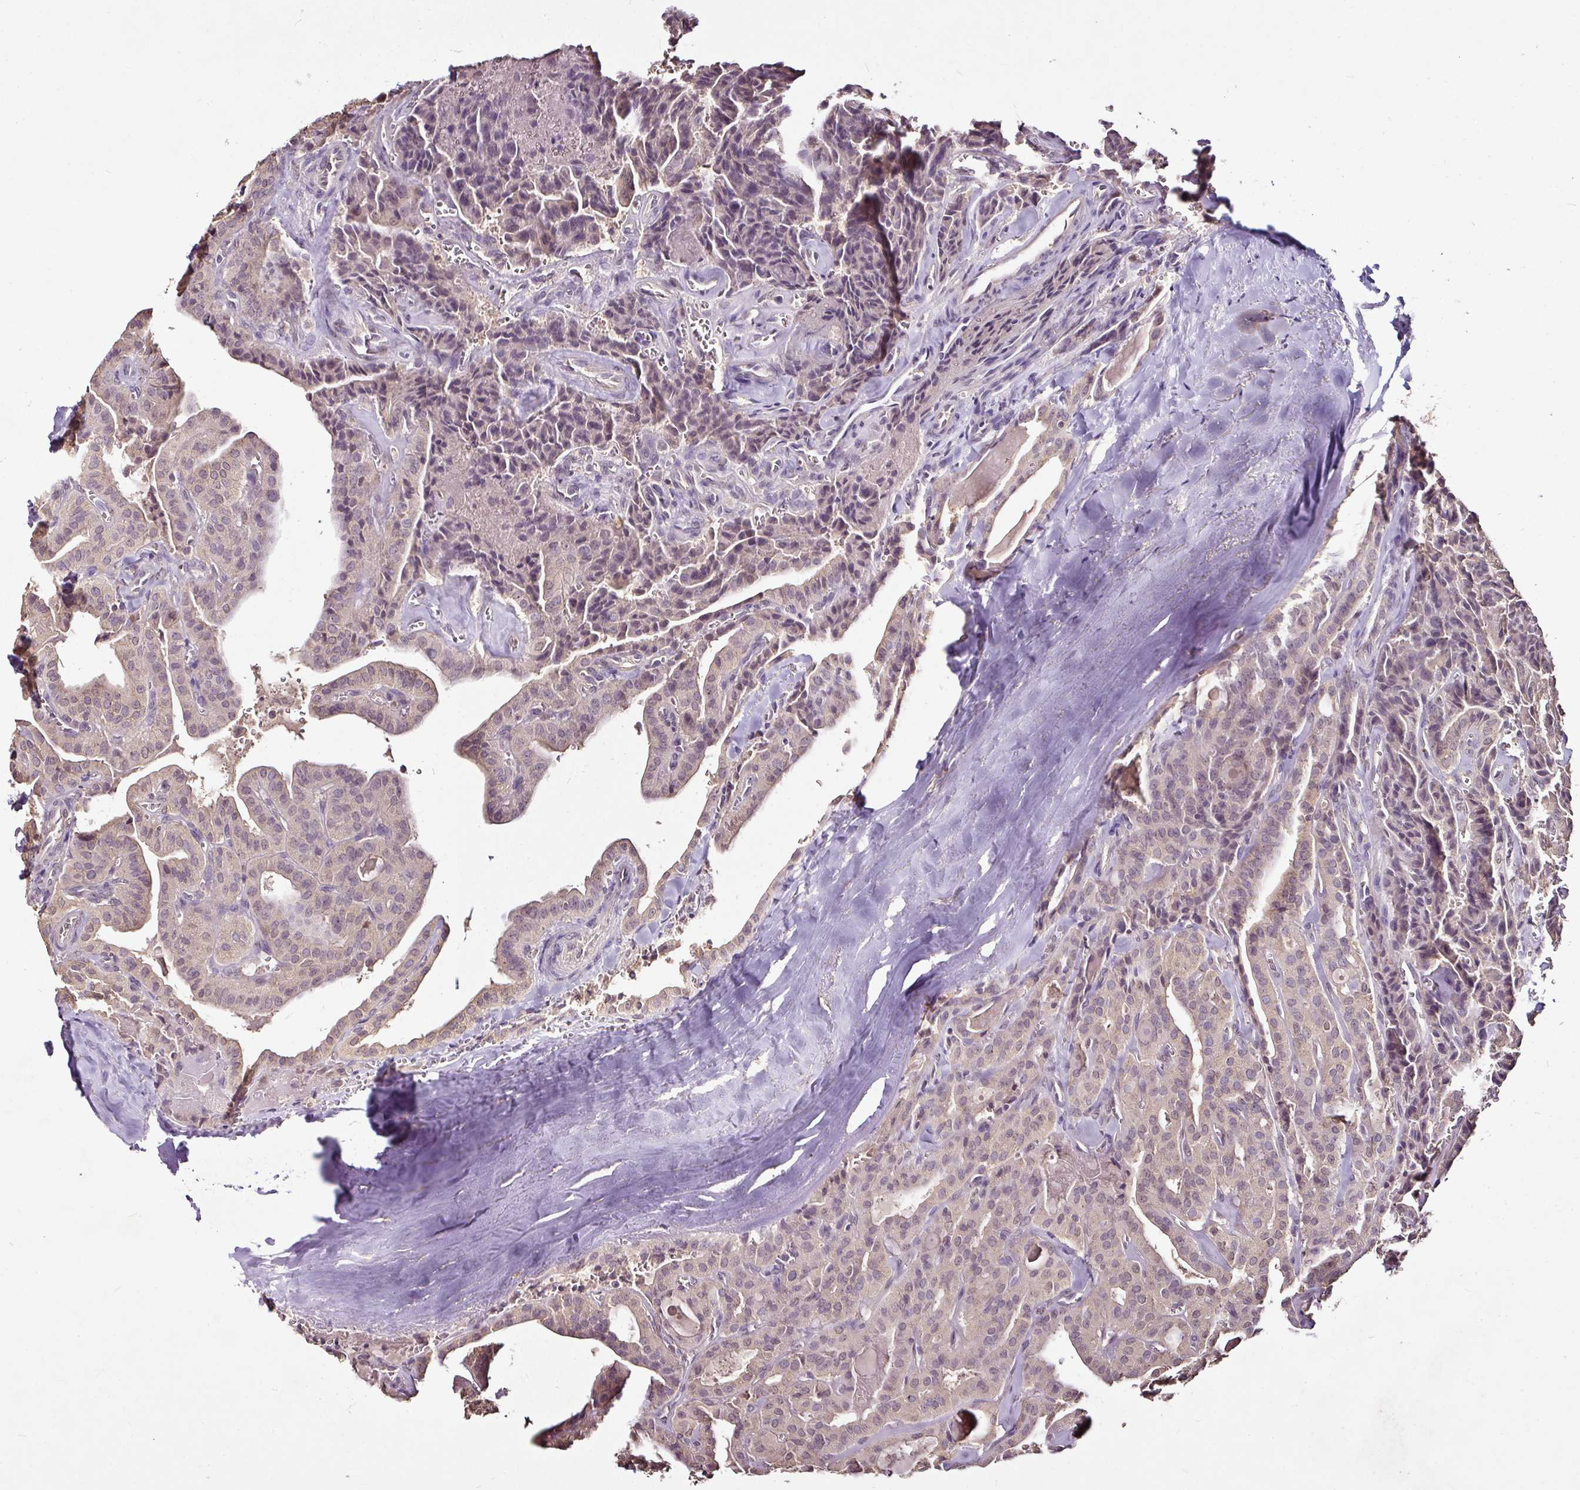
{"staining": {"intensity": "weak", "quantity": "<25%", "location": "cytoplasmic/membranous"}, "tissue": "thyroid cancer", "cell_type": "Tumor cells", "image_type": "cancer", "snomed": [{"axis": "morphology", "description": "Papillary adenocarcinoma, NOS"}, {"axis": "topography", "description": "Thyroid gland"}], "caption": "DAB (3,3'-diaminobenzidine) immunohistochemical staining of thyroid papillary adenocarcinoma exhibits no significant staining in tumor cells.", "gene": "RPL38", "patient": {"sex": "male", "age": 52}}